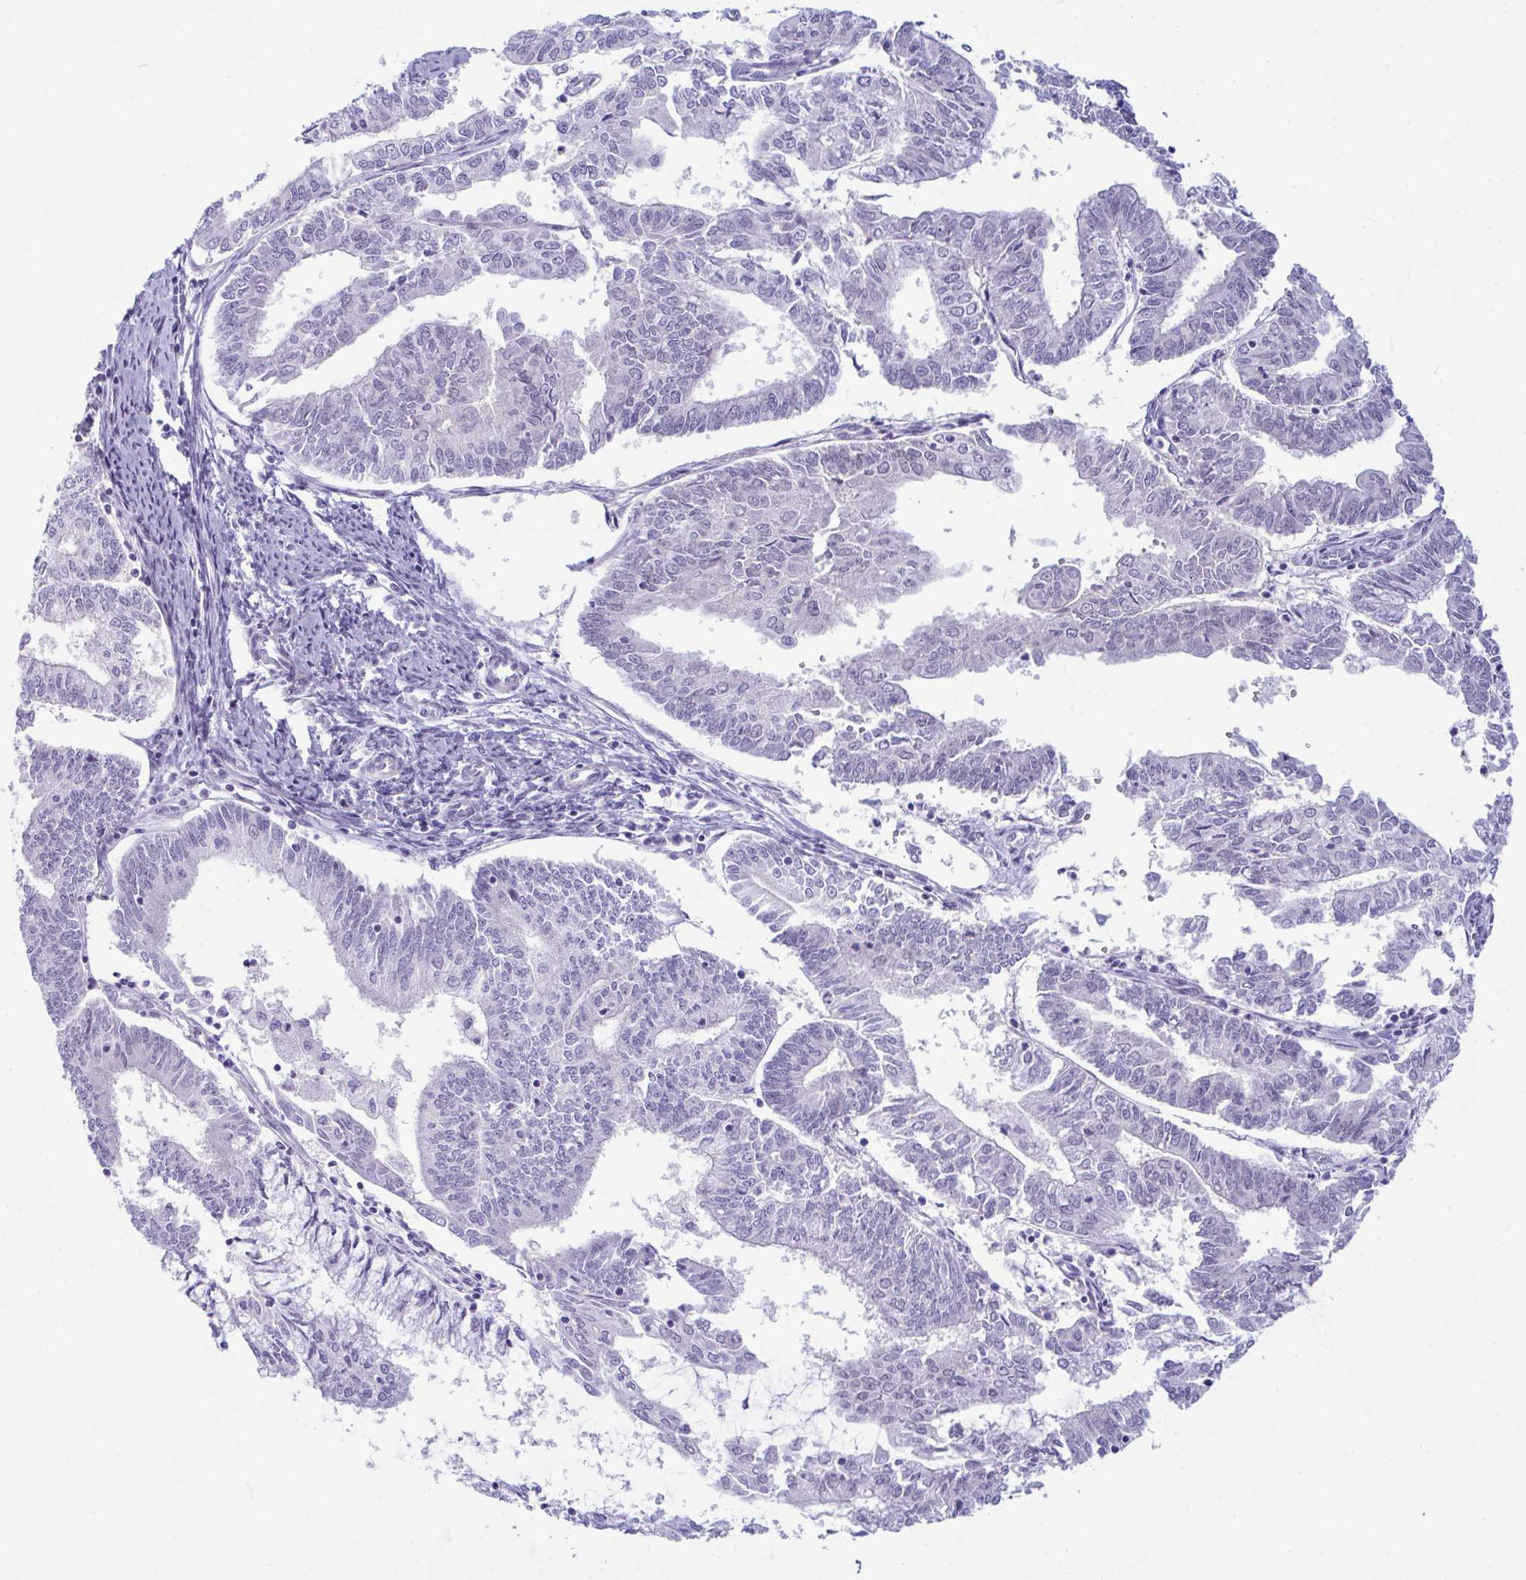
{"staining": {"intensity": "negative", "quantity": "none", "location": "none"}, "tissue": "endometrial cancer", "cell_type": "Tumor cells", "image_type": "cancer", "snomed": [{"axis": "morphology", "description": "Adenocarcinoma, NOS"}, {"axis": "topography", "description": "Endometrium"}], "caption": "Immunohistochemistry of adenocarcinoma (endometrial) shows no expression in tumor cells. Nuclei are stained in blue.", "gene": "USP35", "patient": {"sex": "female", "age": 61}}